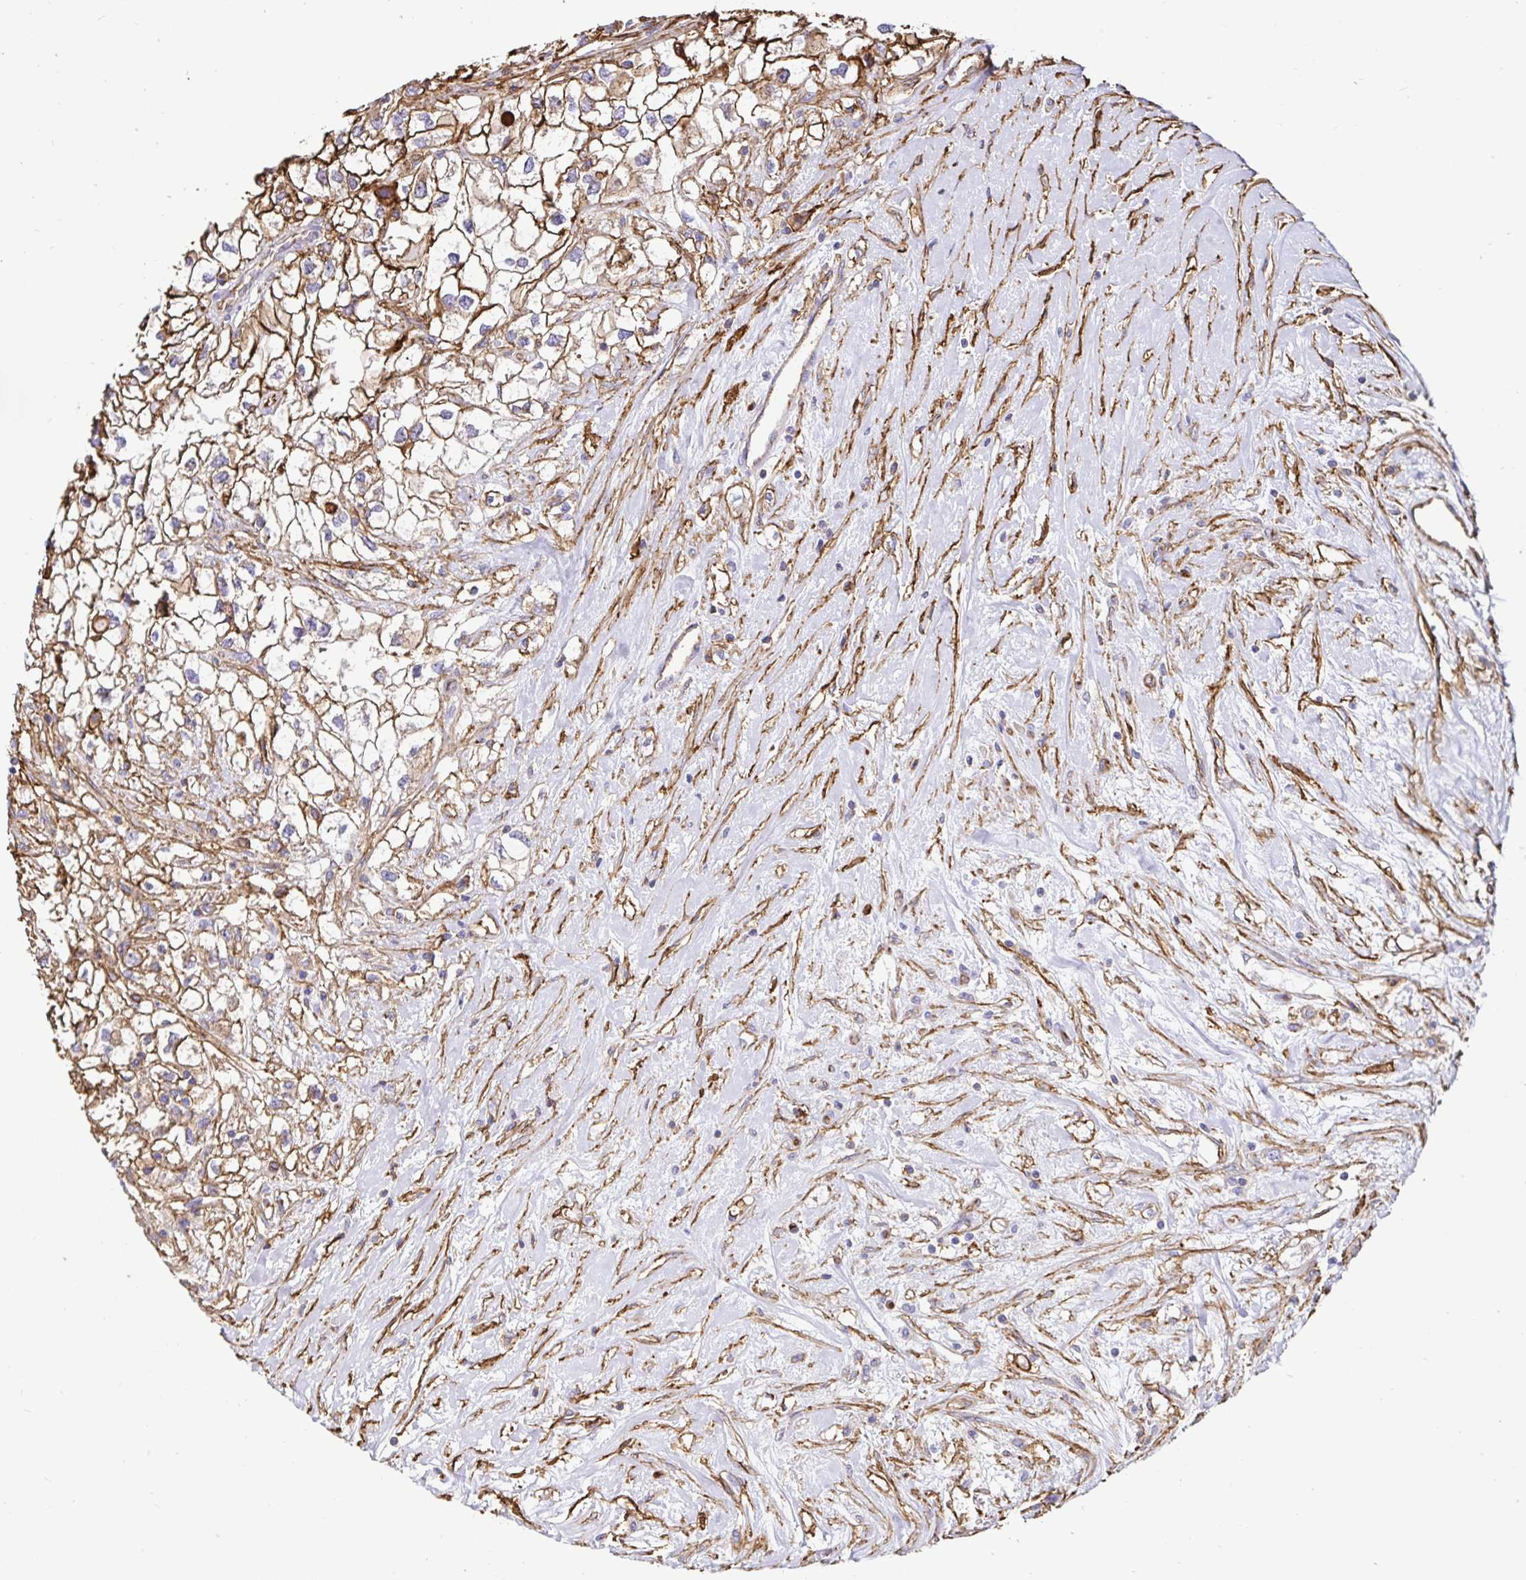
{"staining": {"intensity": "moderate", "quantity": ">75%", "location": "cytoplasmic/membranous"}, "tissue": "renal cancer", "cell_type": "Tumor cells", "image_type": "cancer", "snomed": [{"axis": "morphology", "description": "Adenocarcinoma, NOS"}, {"axis": "topography", "description": "Kidney"}], "caption": "IHC (DAB (3,3'-diaminobenzidine)) staining of human renal cancer demonstrates moderate cytoplasmic/membranous protein expression in approximately >75% of tumor cells.", "gene": "ANXA2", "patient": {"sex": "male", "age": 59}}